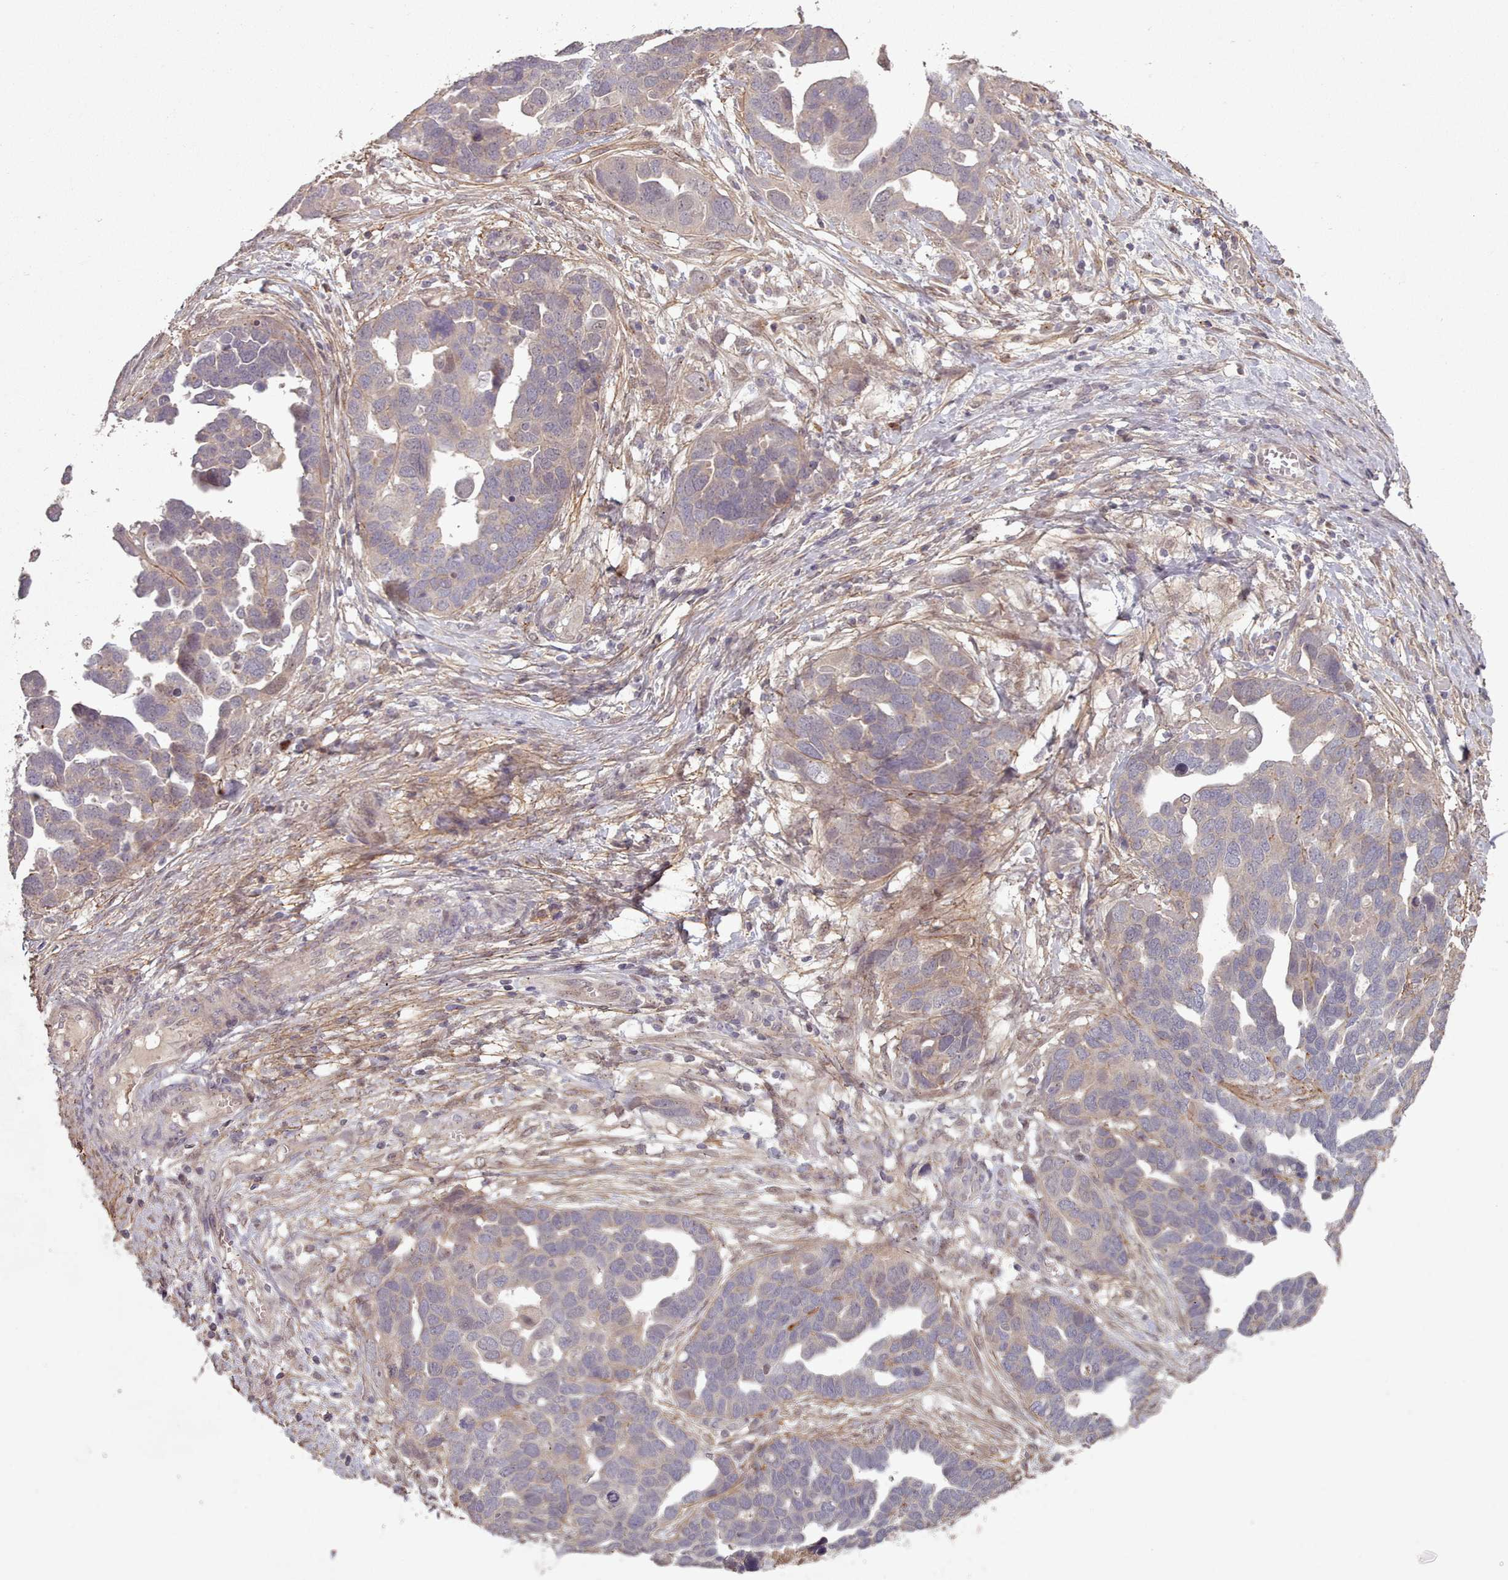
{"staining": {"intensity": "negative", "quantity": "none", "location": "none"}, "tissue": "ovarian cancer", "cell_type": "Tumor cells", "image_type": "cancer", "snomed": [{"axis": "morphology", "description": "Cystadenocarcinoma, serous, NOS"}, {"axis": "topography", "description": "Ovary"}], "caption": "This is a micrograph of immunohistochemistry (IHC) staining of ovarian cancer, which shows no positivity in tumor cells.", "gene": "ERCC6L", "patient": {"sex": "female", "age": 54}}